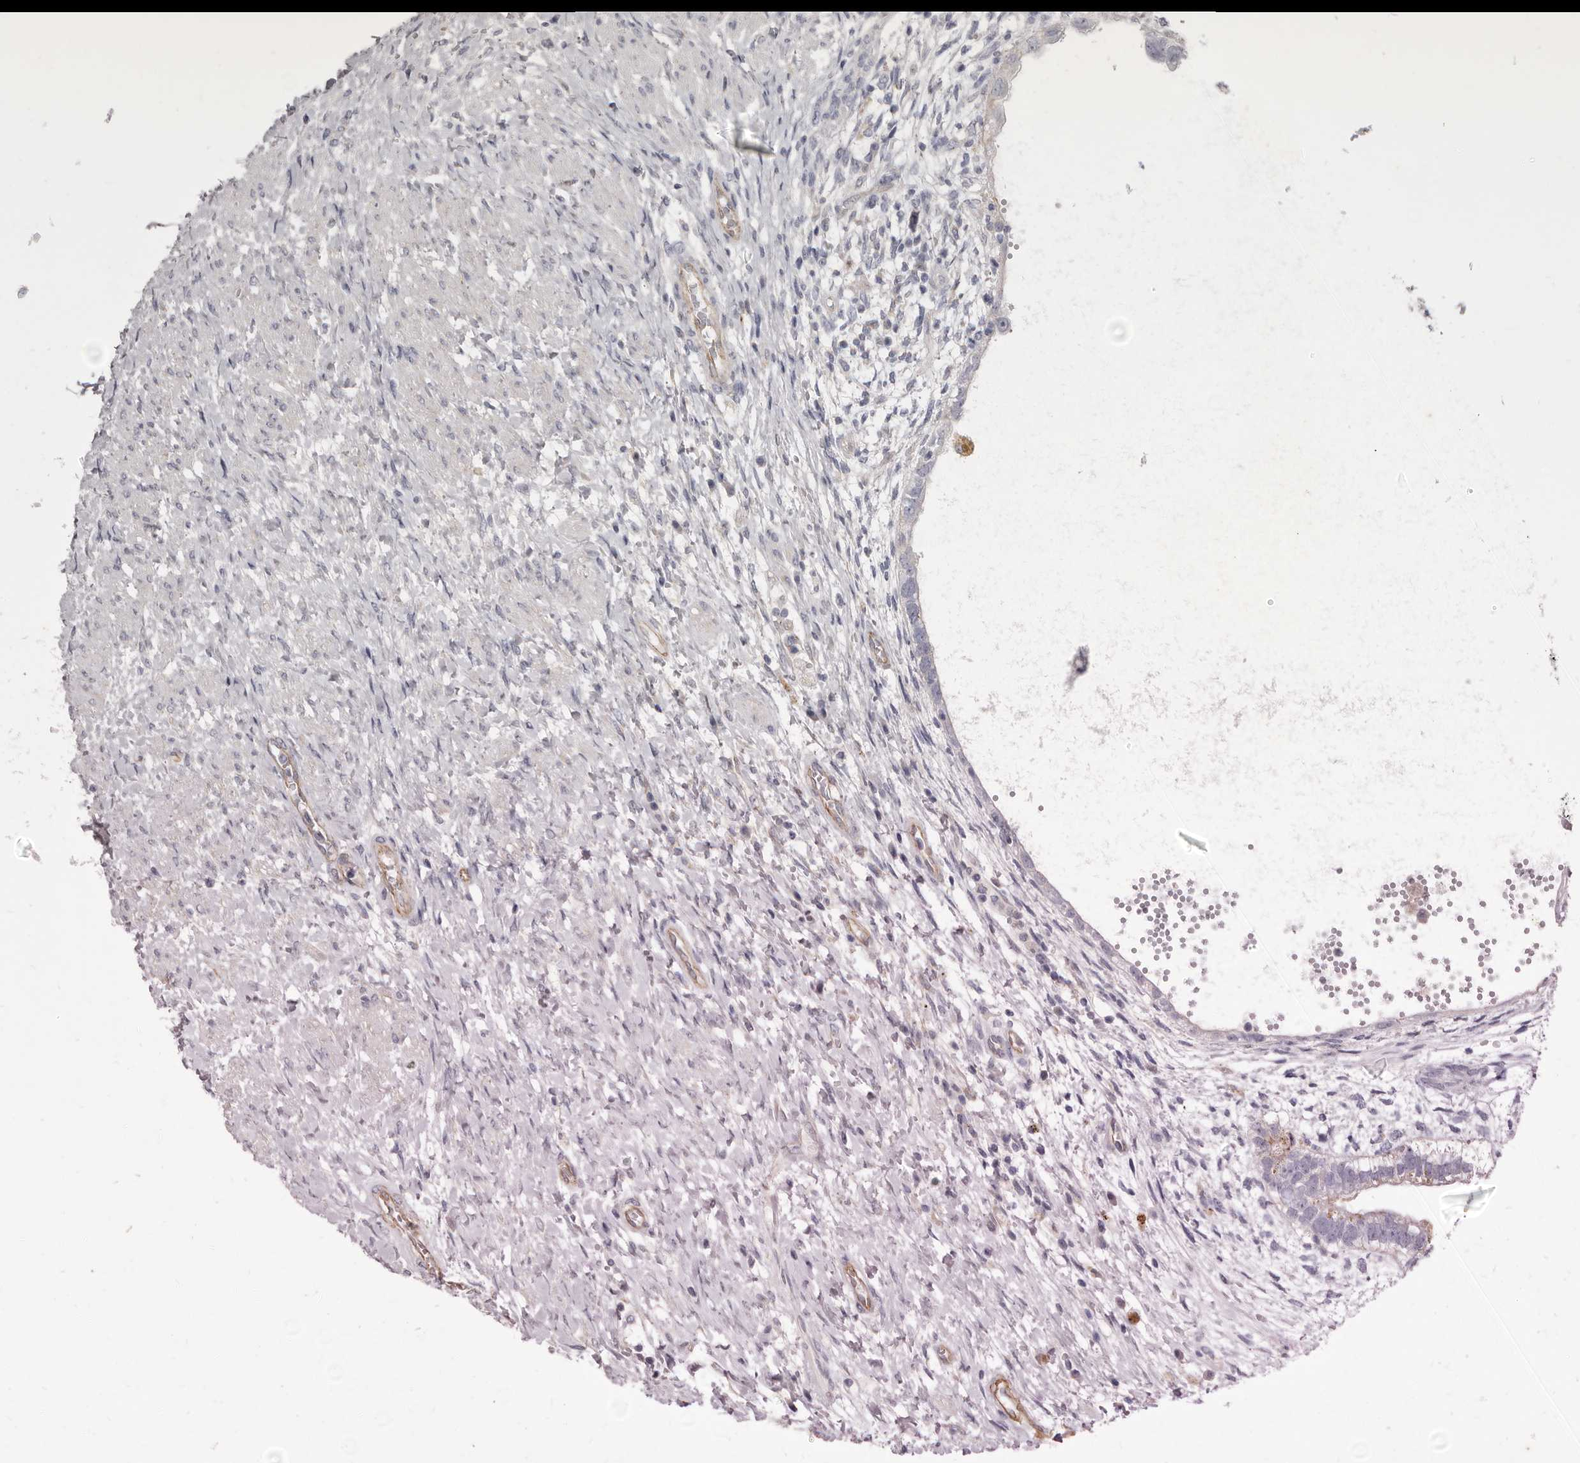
{"staining": {"intensity": "negative", "quantity": "none", "location": "none"}, "tissue": "testis cancer", "cell_type": "Tumor cells", "image_type": "cancer", "snomed": [{"axis": "morphology", "description": "Carcinoma, Embryonal, NOS"}, {"axis": "topography", "description": "Testis"}], "caption": "A high-resolution image shows immunohistochemistry (IHC) staining of testis embryonal carcinoma, which reveals no significant expression in tumor cells.", "gene": "P2RX6", "patient": {"sex": "male", "age": 26}}